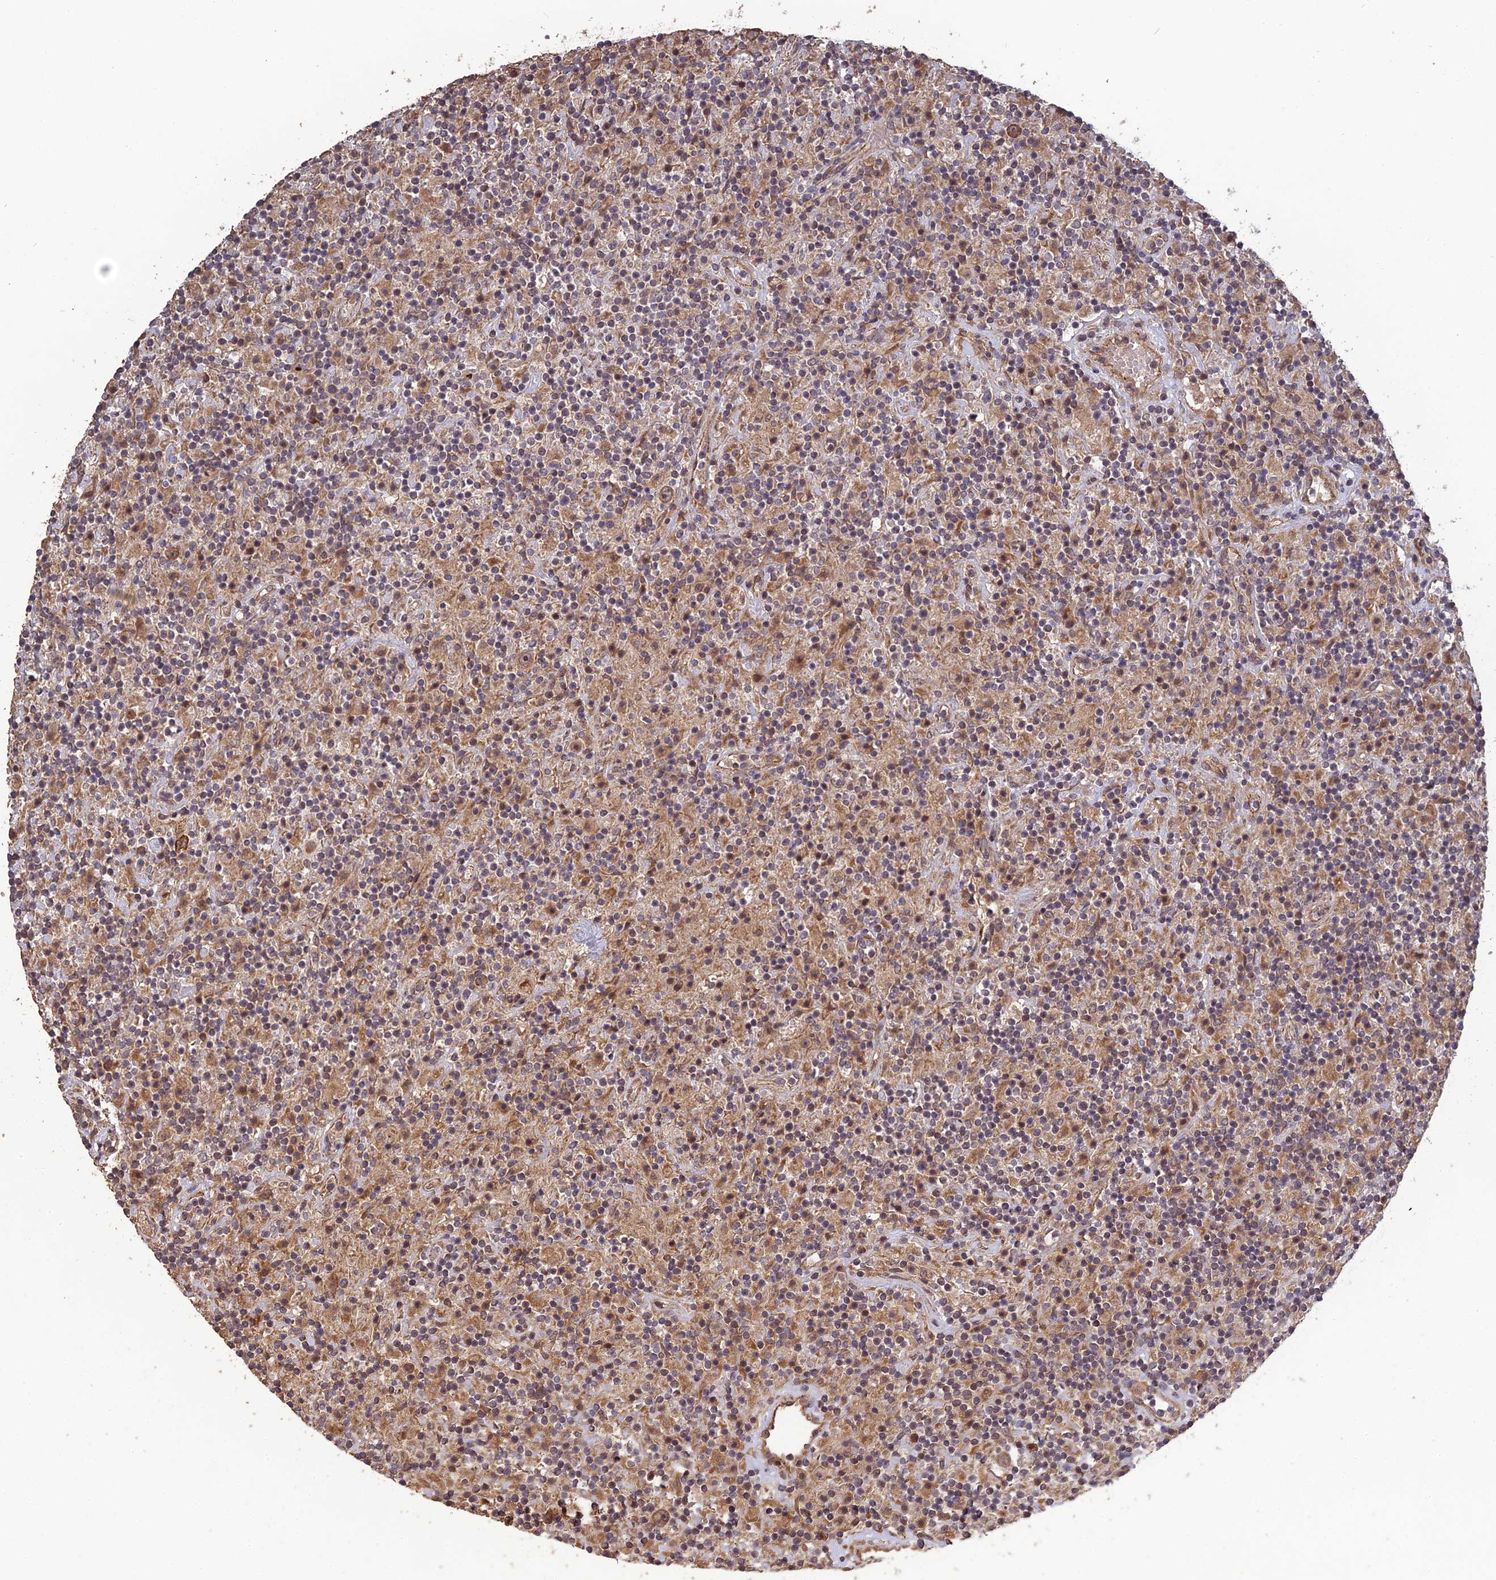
{"staining": {"intensity": "moderate", "quantity": ">75%", "location": "cytoplasmic/membranous"}, "tissue": "lymphoma", "cell_type": "Tumor cells", "image_type": "cancer", "snomed": [{"axis": "morphology", "description": "Hodgkin's disease, NOS"}, {"axis": "topography", "description": "Lymph node"}], "caption": "Moderate cytoplasmic/membranous protein expression is appreciated in about >75% of tumor cells in Hodgkin's disease. Ihc stains the protein of interest in brown and the nuclei are stained blue.", "gene": "ARHGAP40", "patient": {"sex": "male", "age": 70}}